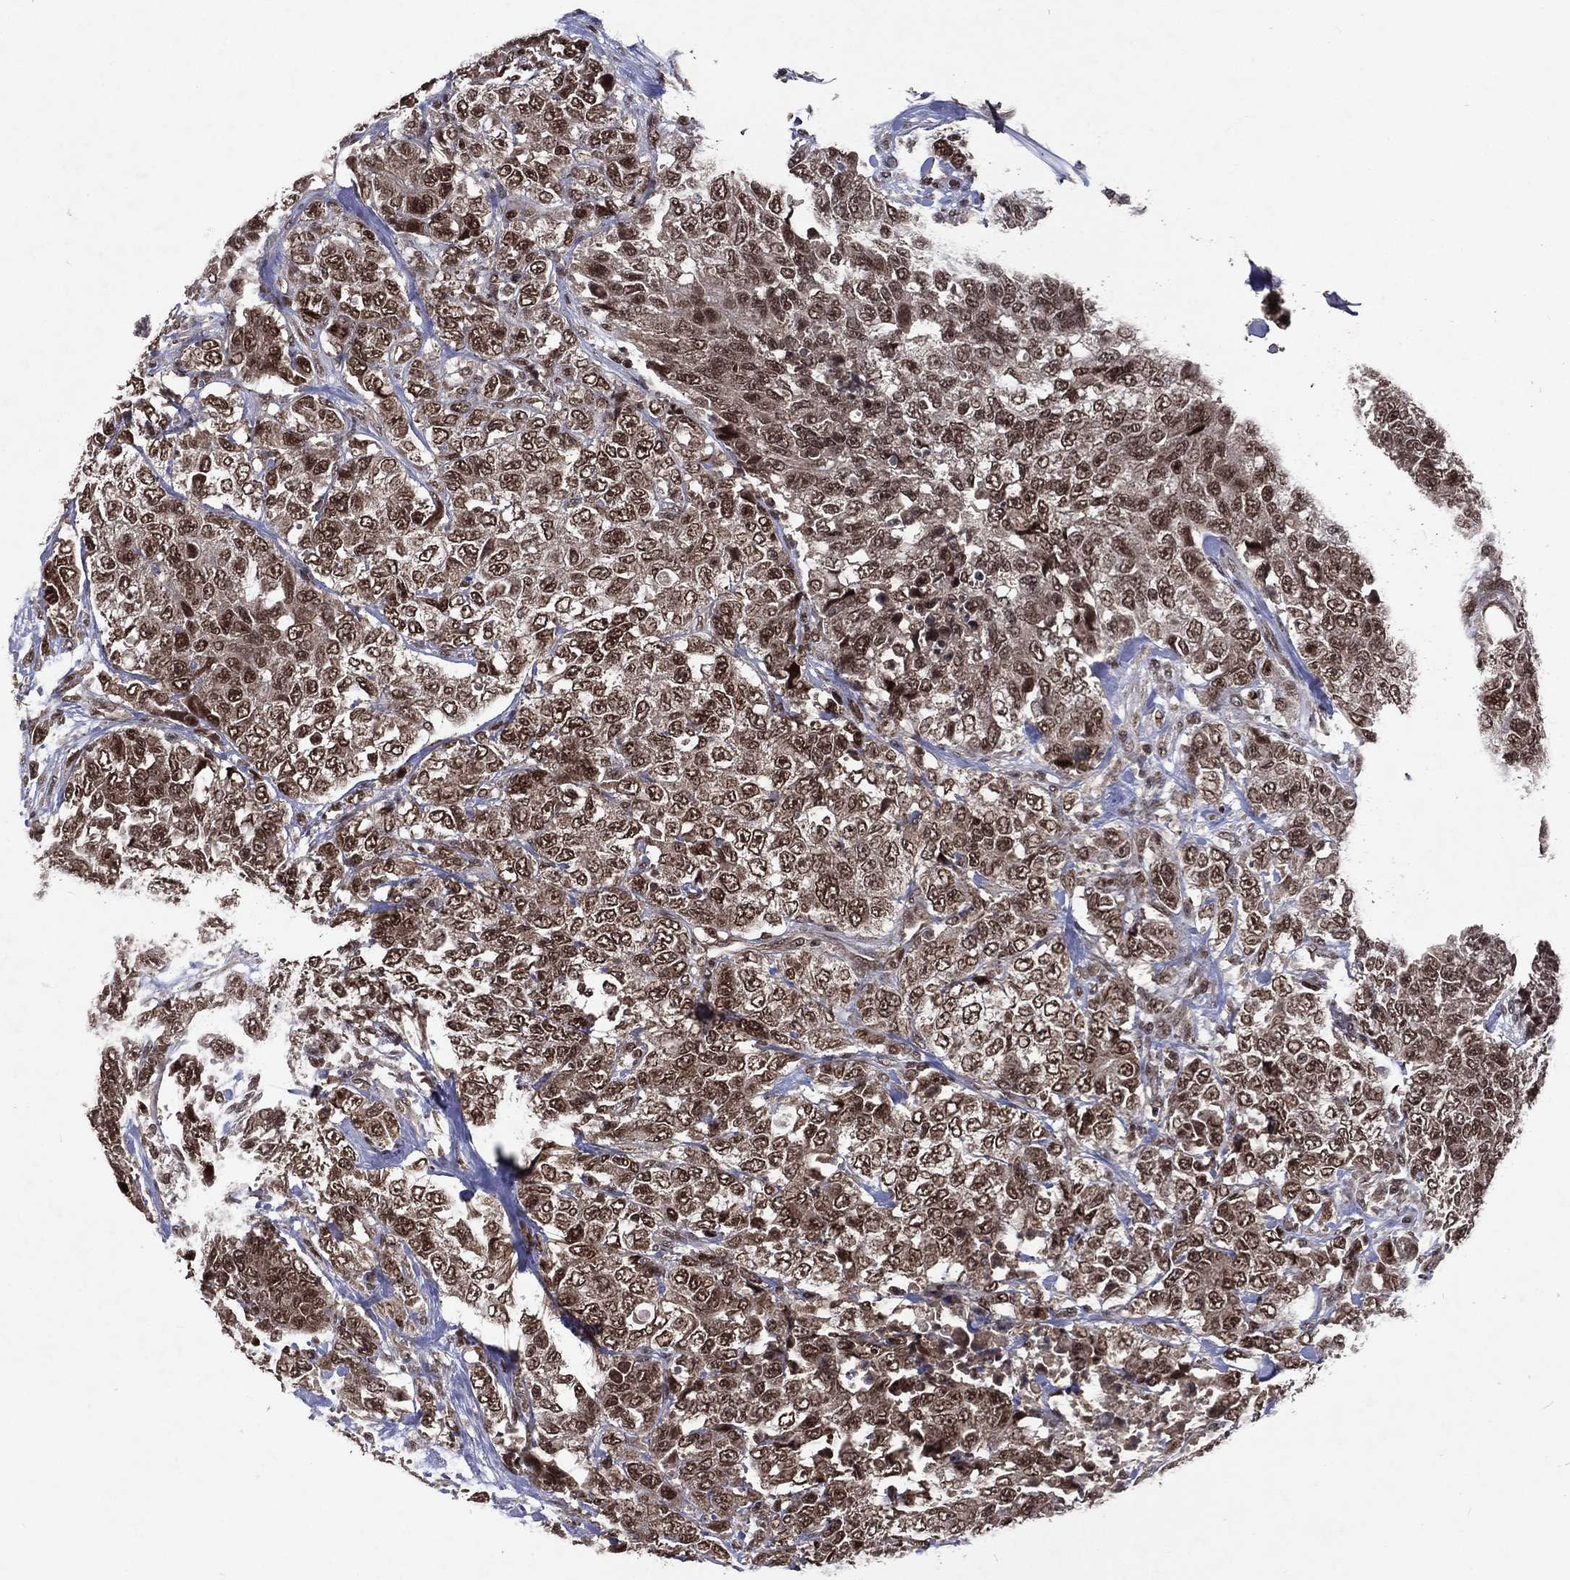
{"staining": {"intensity": "moderate", "quantity": "25%-75%", "location": "cytoplasmic/membranous,nuclear"}, "tissue": "urothelial cancer", "cell_type": "Tumor cells", "image_type": "cancer", "snomed": [{"axis": "morphology", "description": "Urothelial carcinoma, High grade"}, {"axis": "topography", "description": "Urinary bladder"}], "caption": "DAB immunohistochemical staining of human urothelial cancer reveals moderate cytoplasmic/membranous and nuclear protein staining in approximately 25%-75% of tumor cells.", "gene": "DMAP1", "patient": {"sex": "female", "age": 78}}